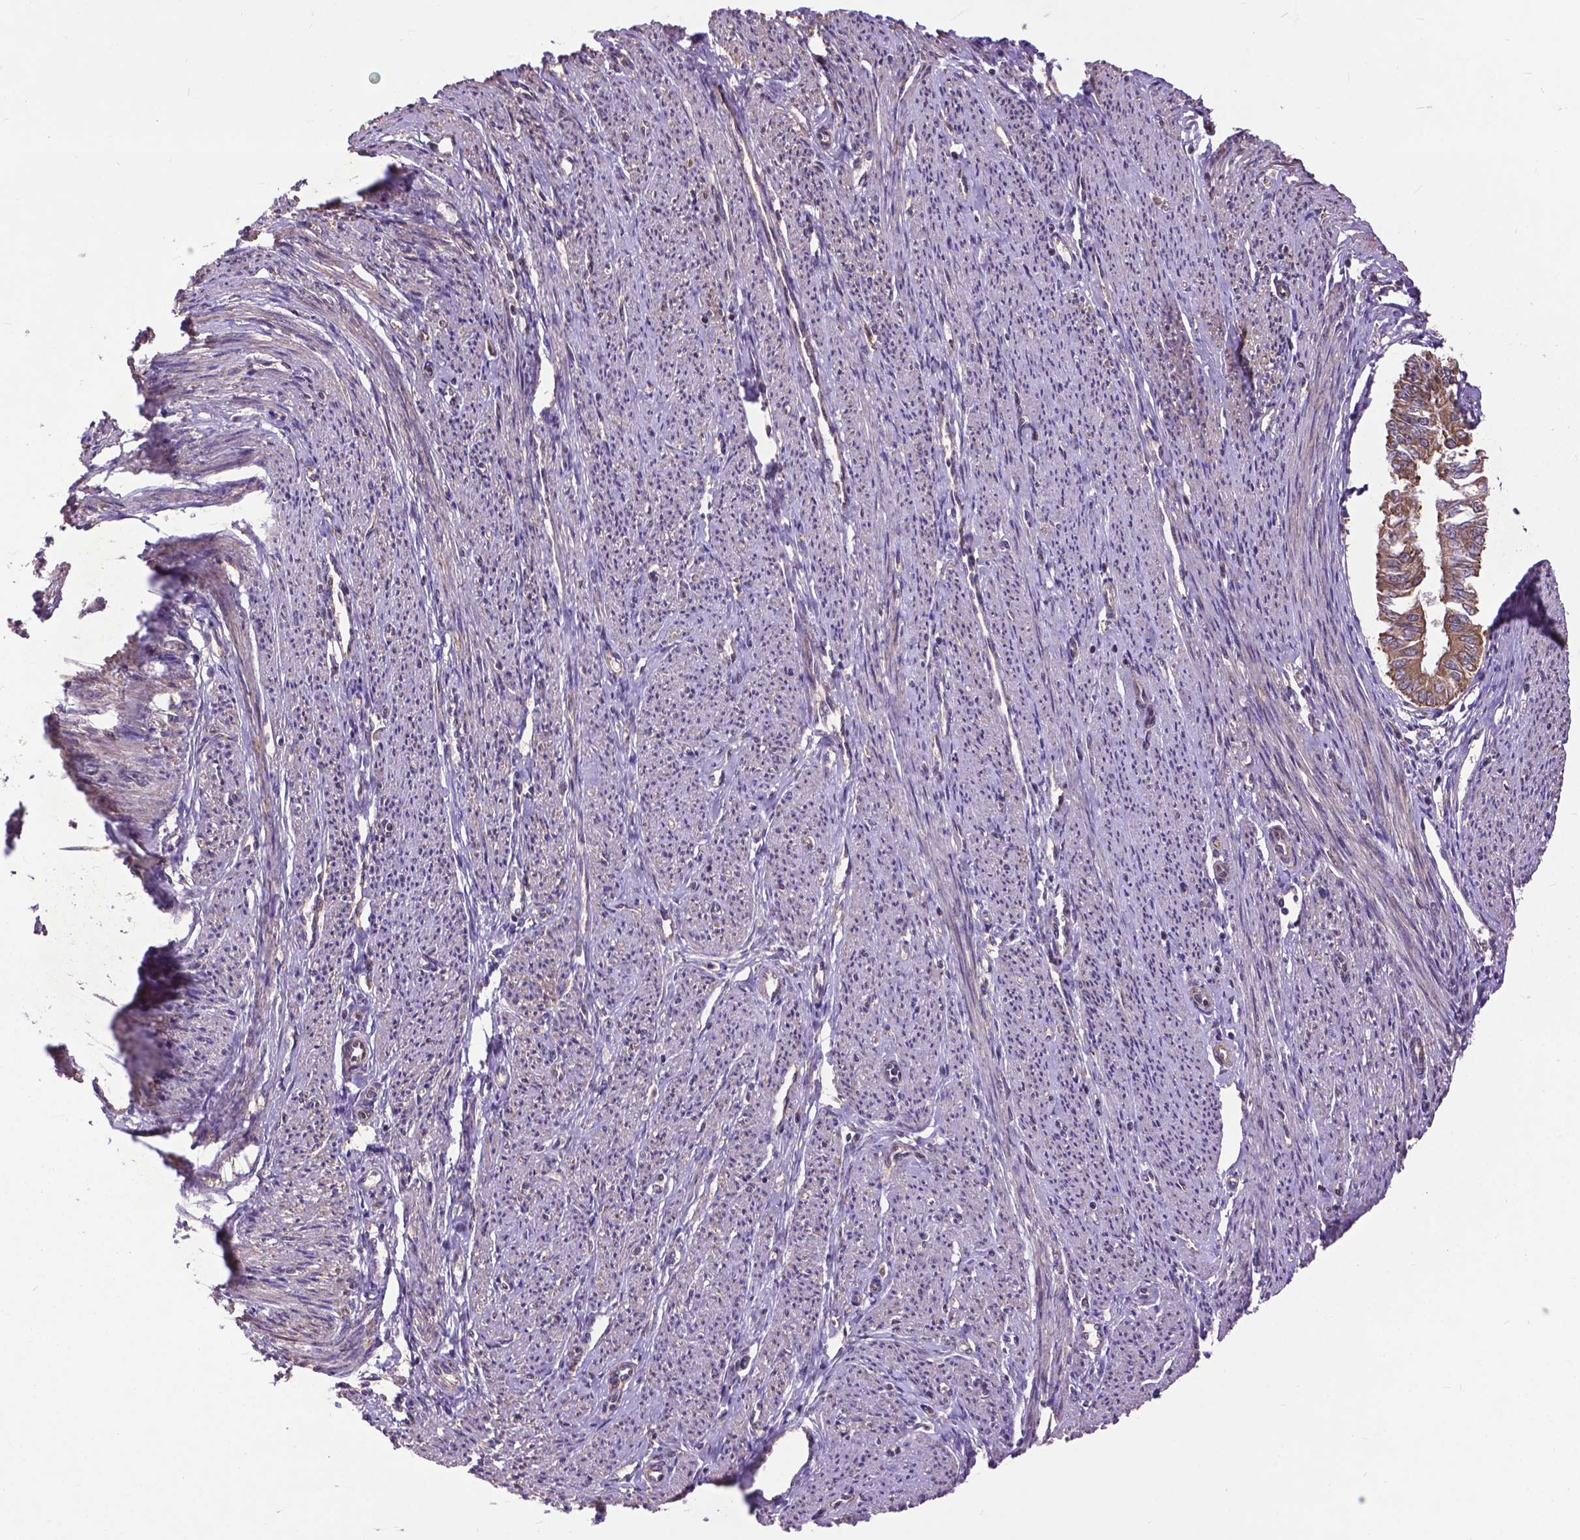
{"staining": {"intensity": "moderate", "quantity": ">75%", "location": "cytoplasmic/membranous"}, "tissue": "endometrial cancer", "cell_type": "Tumor cells", "image_type": "cancer", "snomed": [{"axis": "morphology", "description": "Adenocarcinoma, NOS"}, {"axis": "topography", "description": "Endometrium"}], "caption": "IHC photomicrograph of neoplastic tissue: human endometrial cancer (adenocarcinoma) stained using immunohistochemistry (IHC) demonstrates medium levels of moderate protein expression localized specifically in the cytoplasmic/membranous of tumor cells, appearing as a cytoplasmic/membranous brown color.", "gene": "ZNF616", "patient": {"sex": "female", "age": 58}}